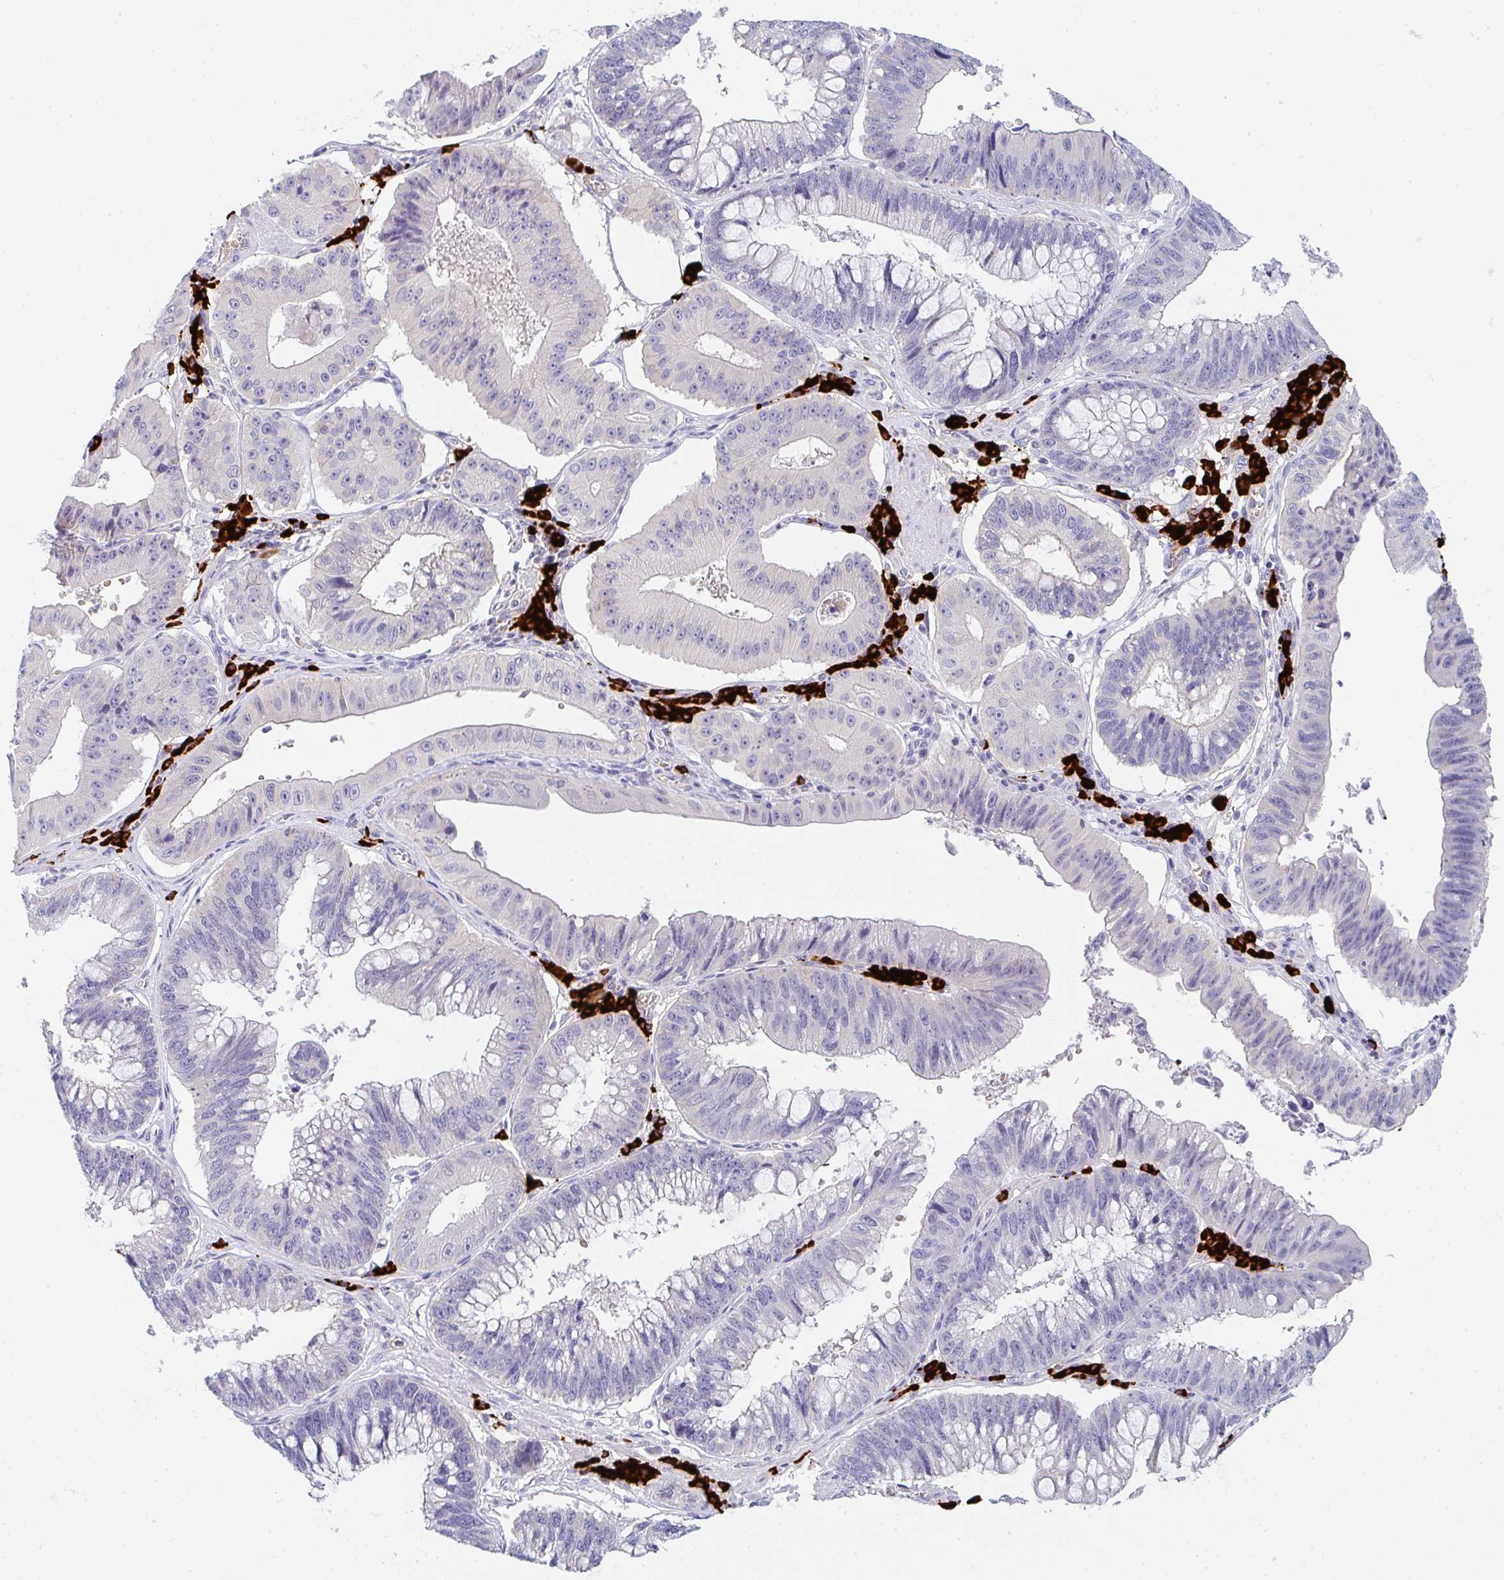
{"staining": {"intensity": "negative", "quantity": "none", "location": "none"}, "tissue": "stomach cancer", "cell_type": "Tumor cells", "image_type": "cancer", "snomed": [{"axis": "morphology", "description": "Adenocarcinoma, NOS"}, {"axis": "topography", "description": "Stomach"}], "caption": "A photomicrograph of adenocarcinoma (stomach) stained for a protein reveals no brown staining in tumor cells. Nuclei are stained in blue.", "gene": "CACNA1S", "patient": {"sex": "male", "age": 59}}